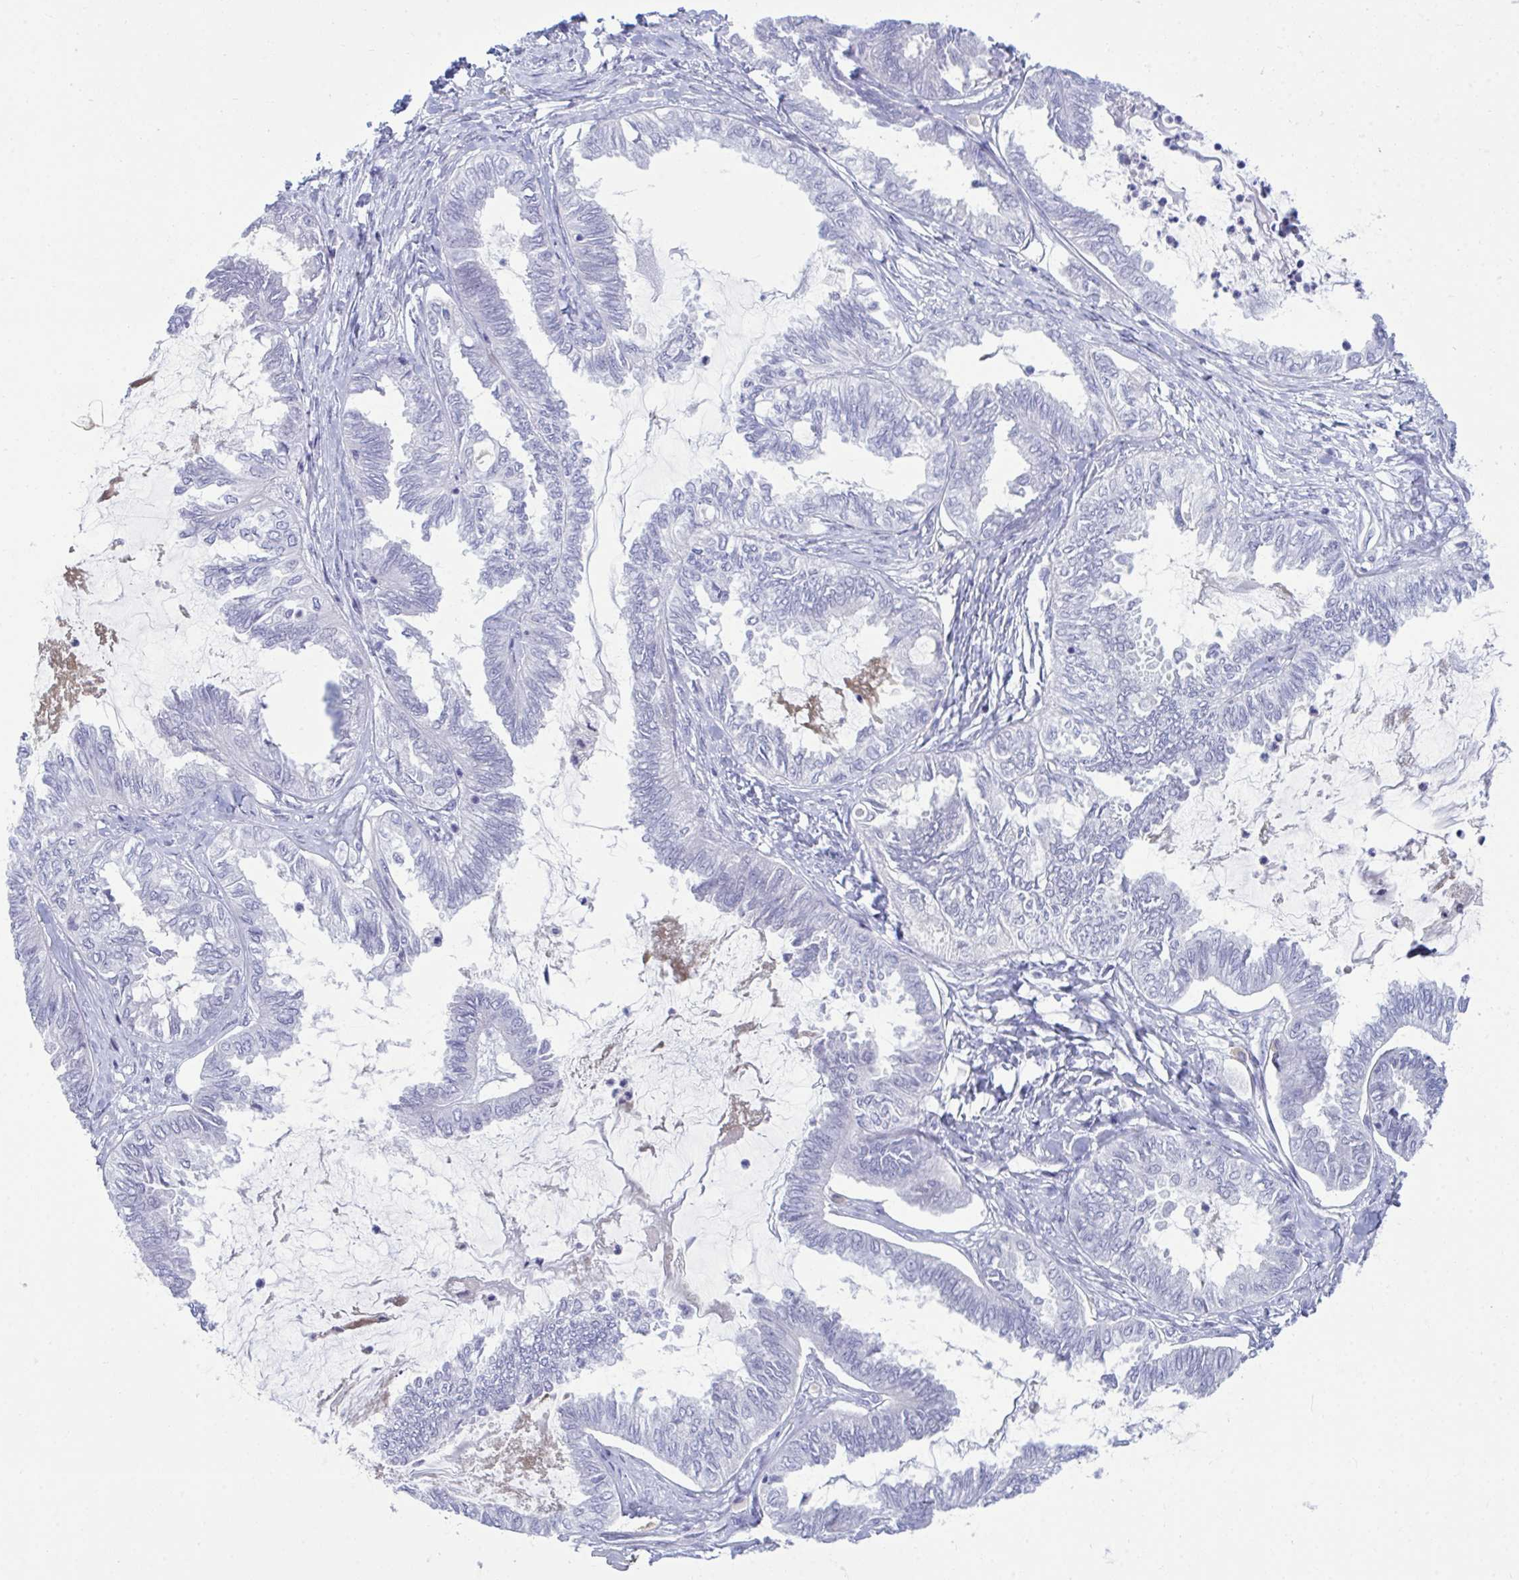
{"staining": {"intensity": "negative", "quantity": "none", "location": "none"}, "tissue": "ovarian cancer", "cell_type": "Tumor cells", "image_type": "cancer", "snomed": [{"axis": "morphology", "description": "Carcinoma, endometroid"}, {"axis": "topography", "description": "Ovary"}], "caption": "Micrograph shows no significant protein positivity in tumor cells of ovarian endometroid carcinoma.", "gene": "MED9", "patient": {"sex": "female", "age": 70}}